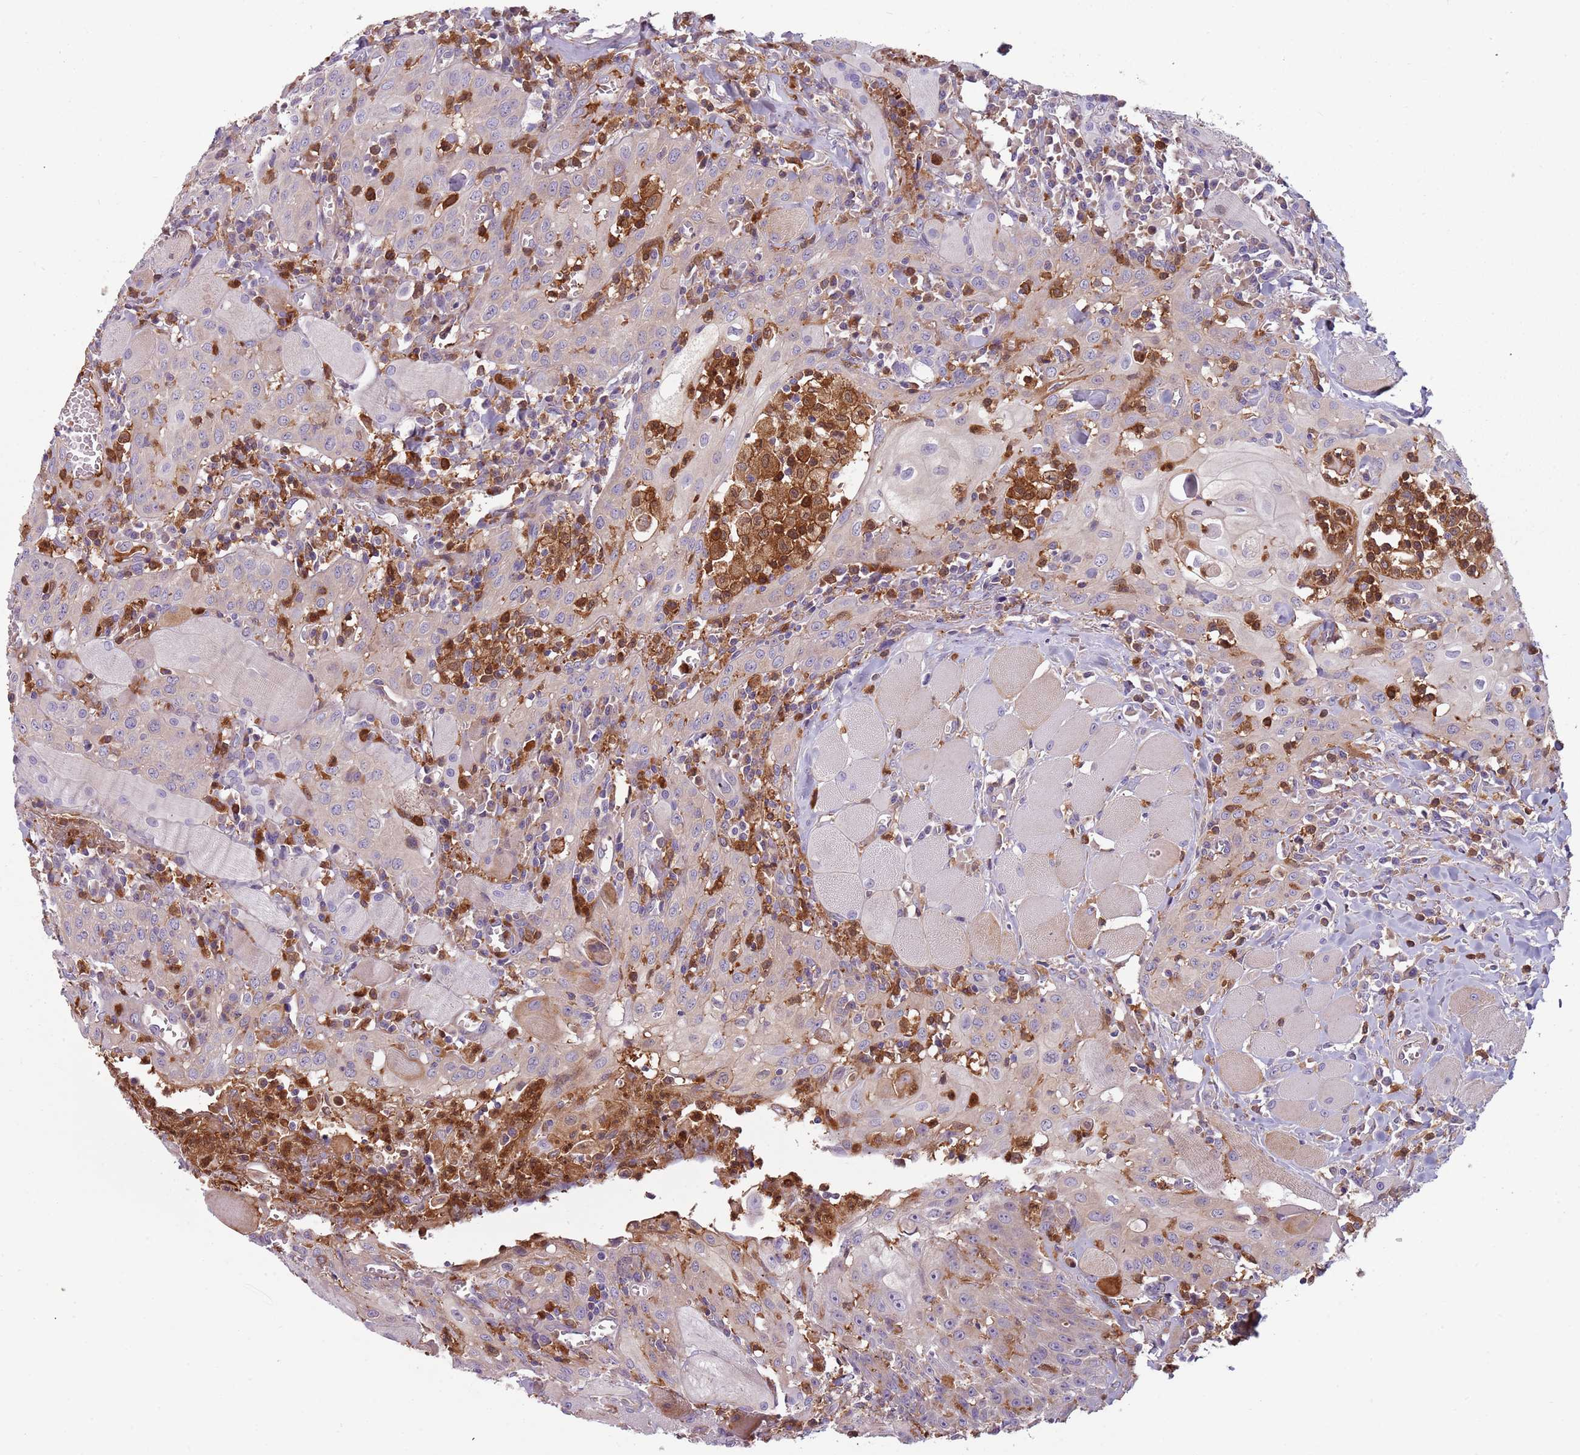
{"staining": {"intensity": "weak", "quantity": "<25%", "location": "cytoplasmic/membranous"}, "tissue": "head and neck cancer", "cell_type": "Tumor cells", "image_type": "cancer", "snomed": [{"axis": "morphology", "description": "Squamous cell carcinoma, NOS"}, {"axis": "topography", "description": "Oral tissue"}, {"axis": "topography", "description": "Head-Neck"}], "caption": "An image of head and neck squamous cell carcinoma stained for a protein demonstrates no brown staining in tumor cells.", "gene": "NADK", "patient": {"sex": "female", "age": 70}}